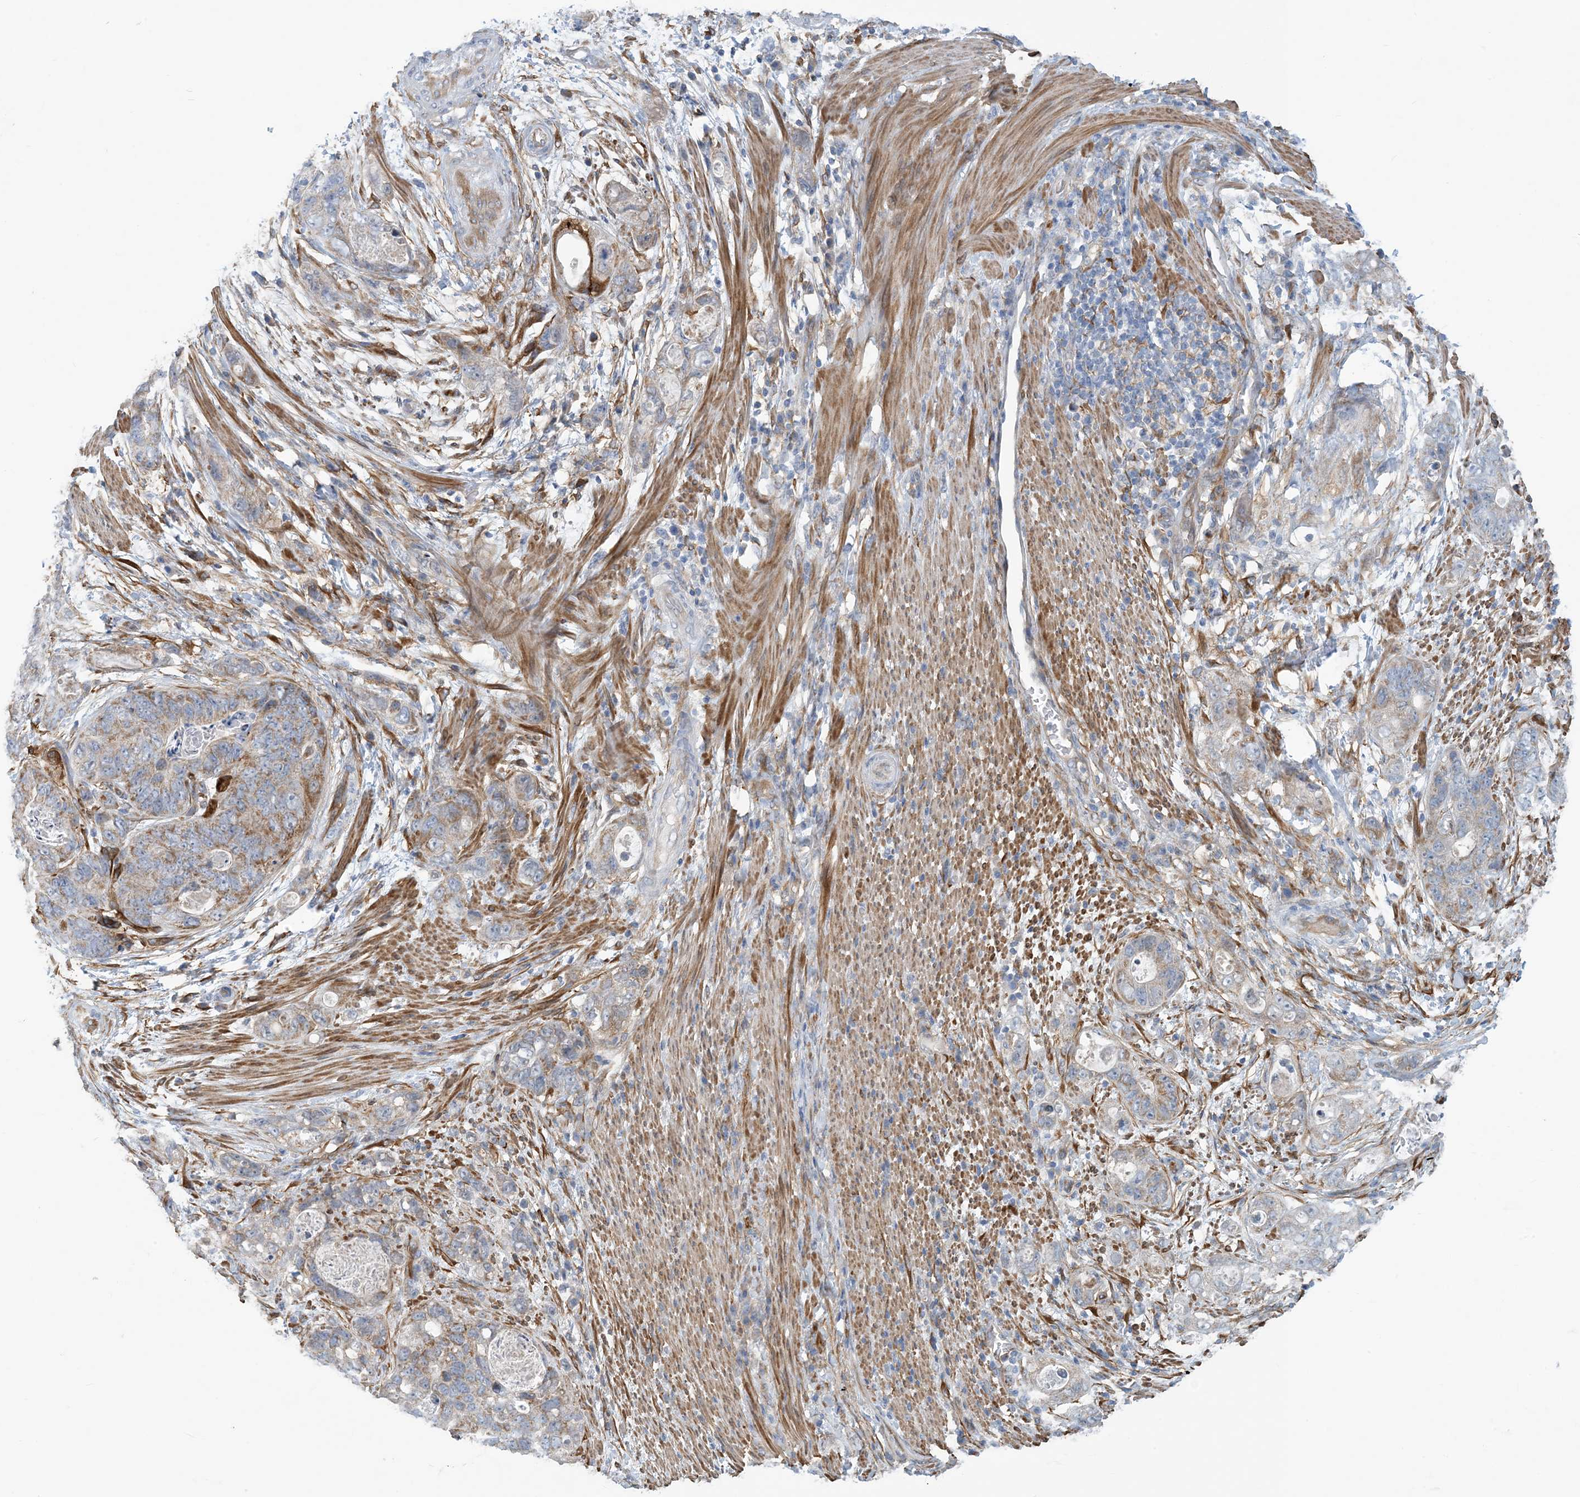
{"staining": {"intensity": "moderate", "quantity": "25%-75%", "location": "cytoplasmic/membranous"}, "tissue": "stomach cancer", "cell_type": "Tumor cells", "image_type": "cancer", "snomed": [{"axis": "morphology", "description": "Adenocarcinoma, NOS"}, {"axis": "topography", "description": "Stomach"}], "caption": "Stomach cancer was stained to show a protein in brown. There is medium levels of moderate cytoplasmic/membranous staining in about 25%-75% of tumor cells.", "gene": "EIF2A", "patient": {"sex": "female", "age": 89}}